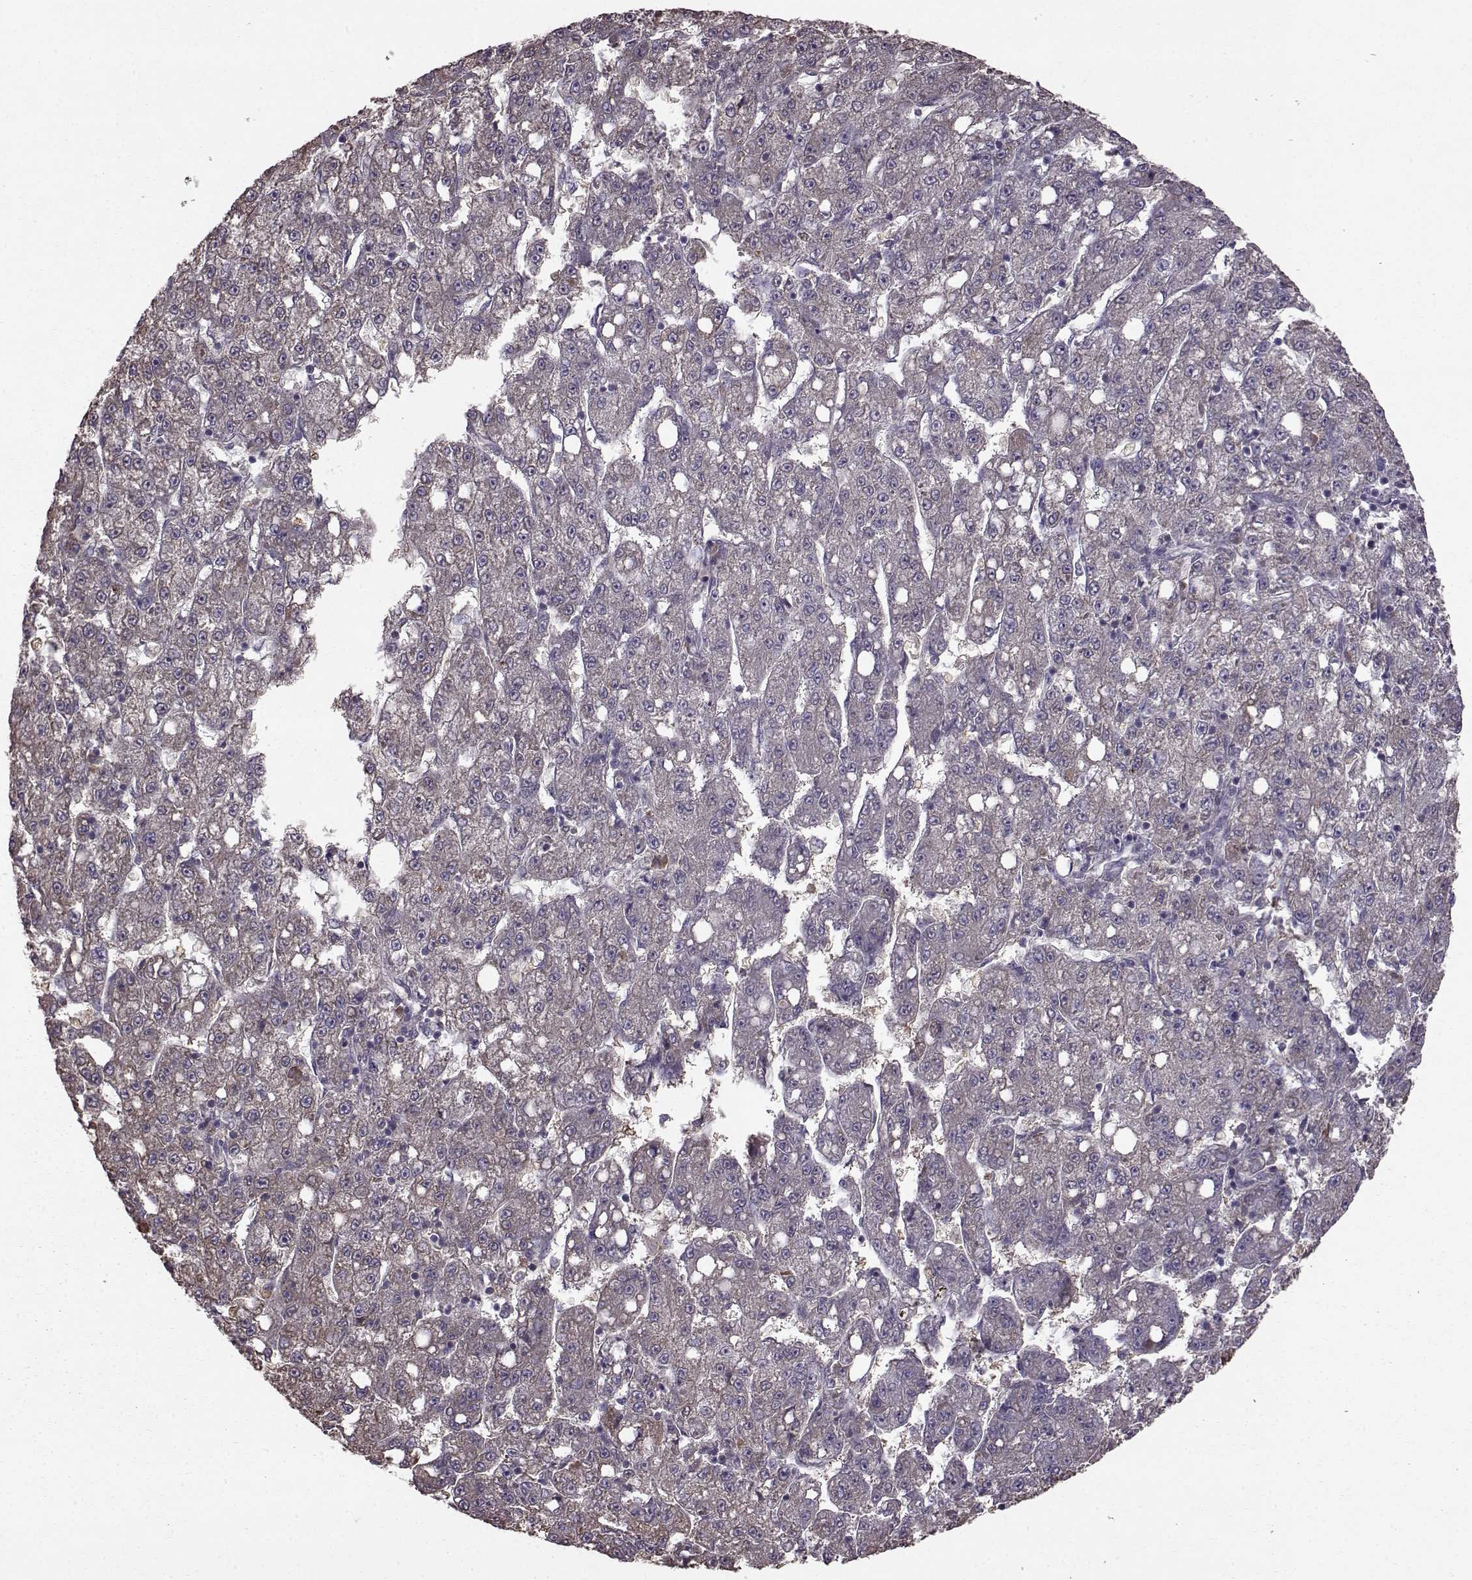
{"staining": {"intensity": "negative", "quantity": "none", "location": "none"}, "tissue": "liver cancer", "cell_type": "Tumor cells", "image_type": "cancer", "snomed": [{"axis": "morphology", "description": "Carcinoma, Hepatocellular, NOS"}, {"axis": "topography", "description": "Liver"}], "caption": "IHC of human liver cancer (hepatocellular carcinoma) demonstrates no staining in tumor cells.", "gene": "NME1-NME2", "patient": {"sex": "female", "age": 65}}